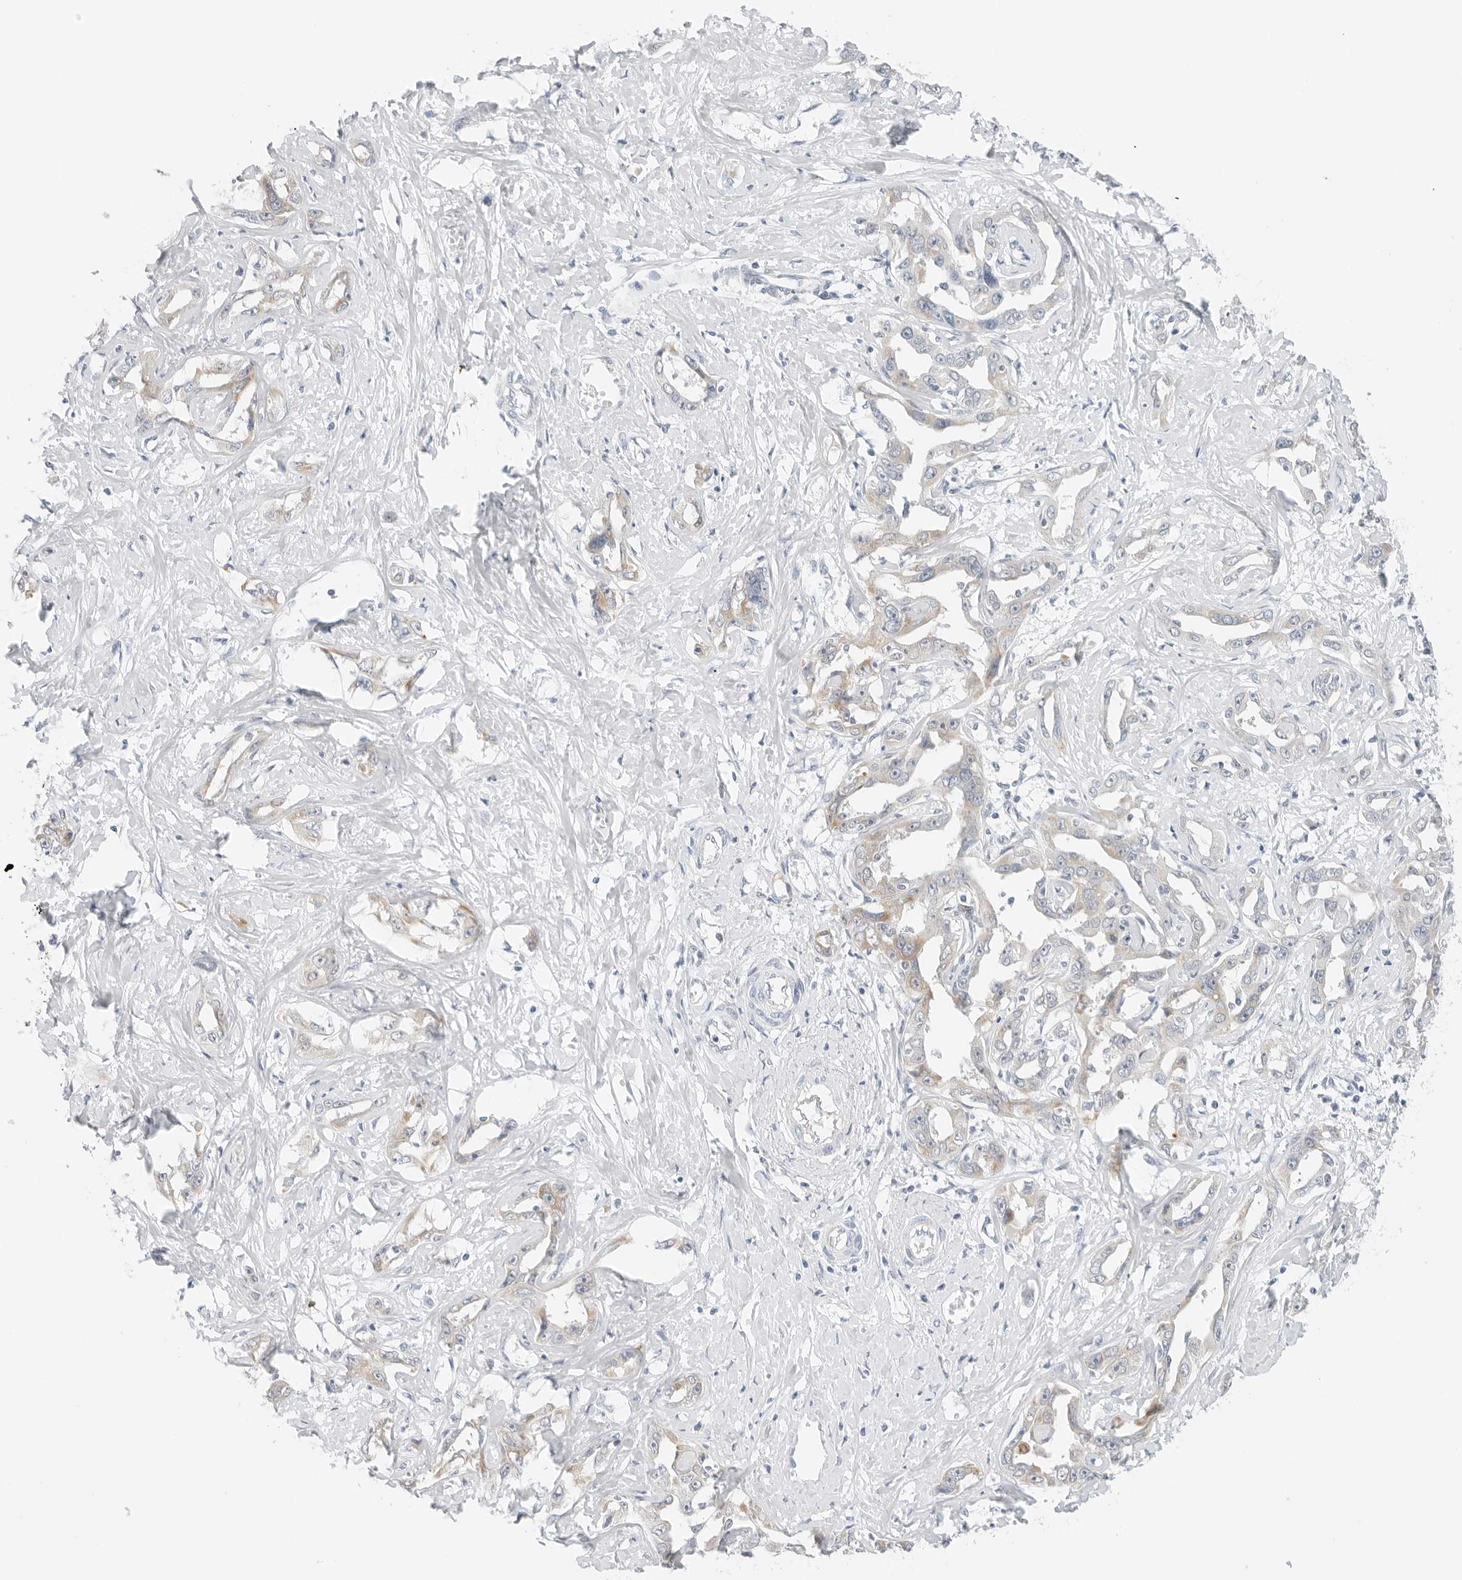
{"staining": {"intensity": "negative", "quantity": "none", "location": "none"}, "tissue": "liver cancer", "cell_type": "Tumor cells", "image_type": "cancer", "snomed": [{"axis": "morphology", "description": "Cholangiocarcinoma"}, {"axis": "topography", "description": "Liver"}], "caption": "A photomicrograph of human liver cholangiocarcinoma is negative for staining in tumor cells.", "gene": "RC3H1", "patient": {"sex": "male", "age": 59}}